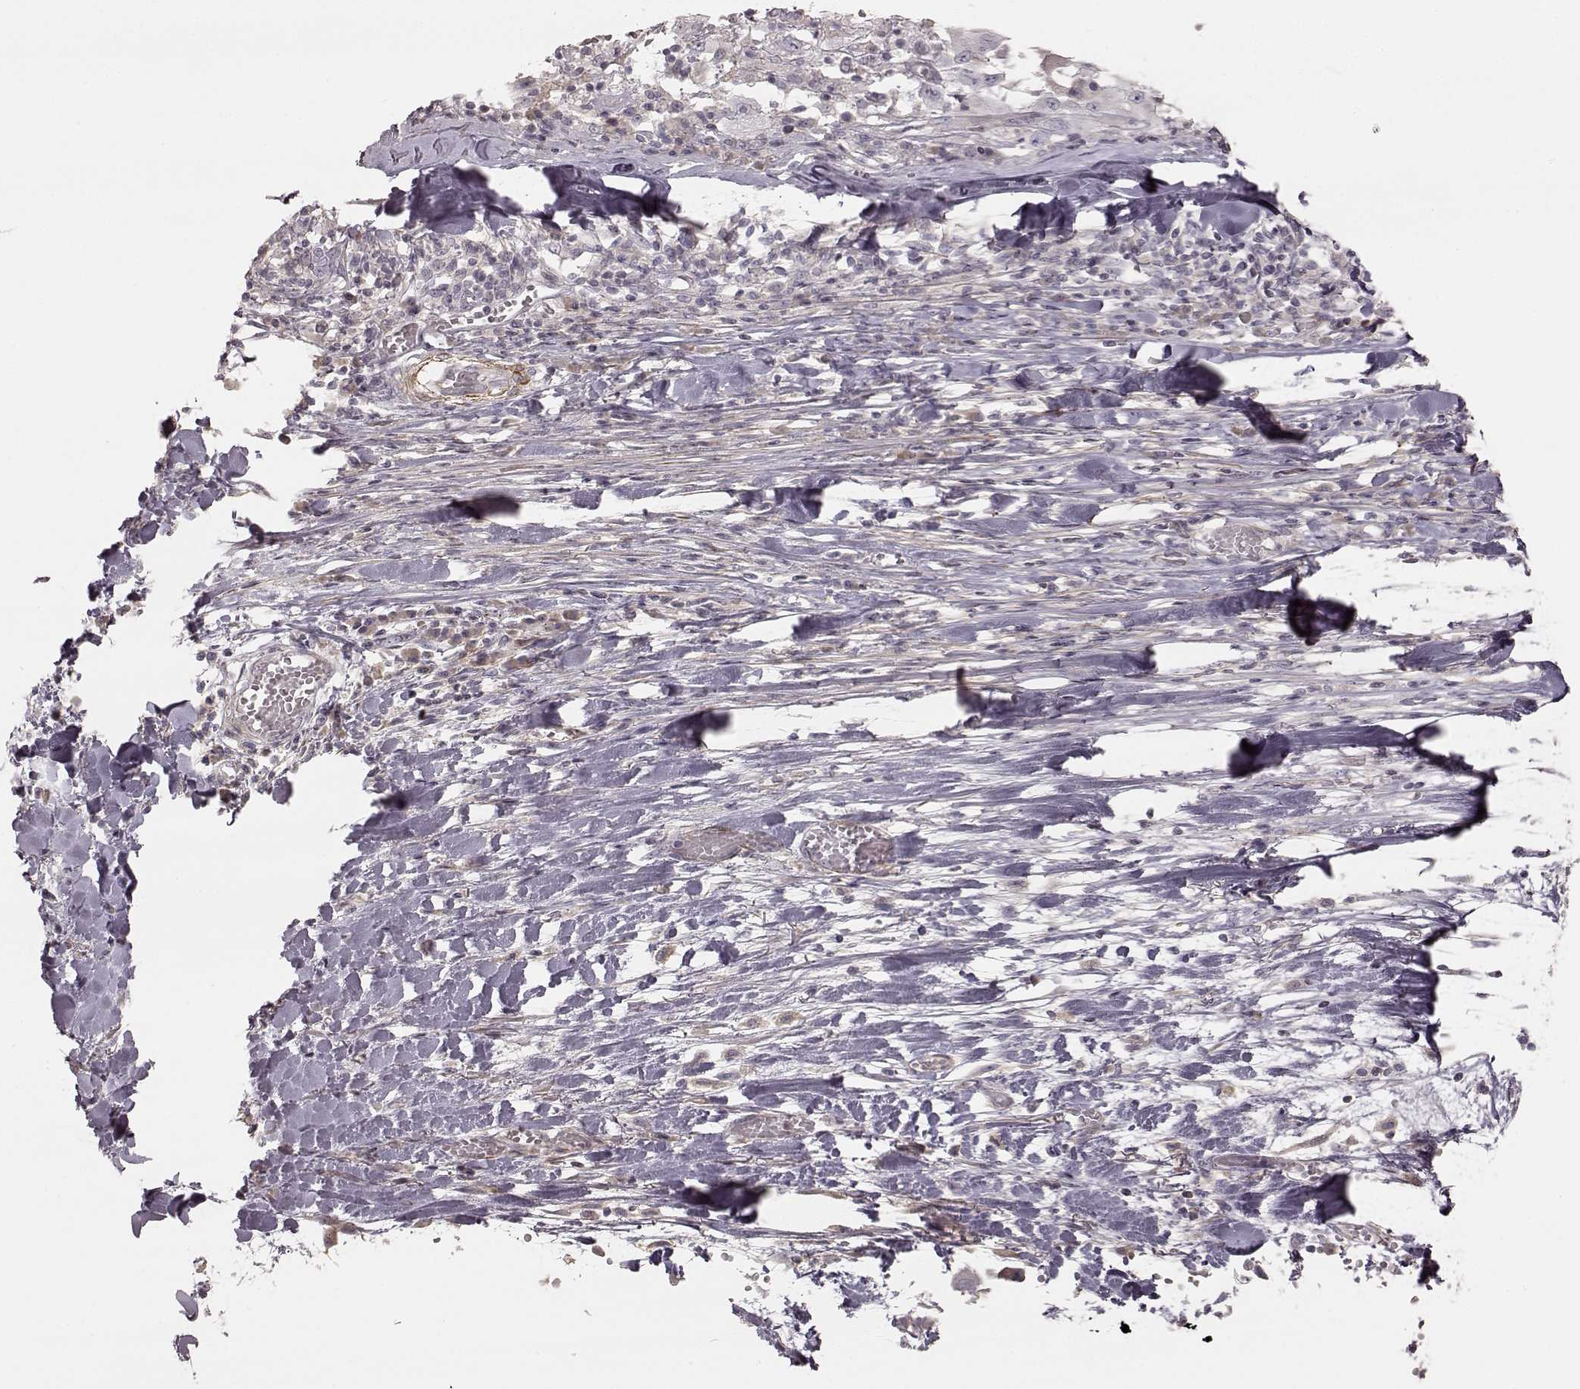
{"staining": {"intensity": "negative", "quantity": "none", "location": "none"}, "tissue": "melanoma", "cell_type": "Tumor cells", "image_type": "cancer", "snomed": [{"axis": "morphology", "description": "Malignant melanoma, Metastatic site"}, {"axis": "topography", "description": "Lymph node"}], "caption": "Melanoma was stained to show a protein in brown. There is no significant expression in tumor cells.", "gene": "KCNJ9", "patient": {"sex": "male", "age": 50}}